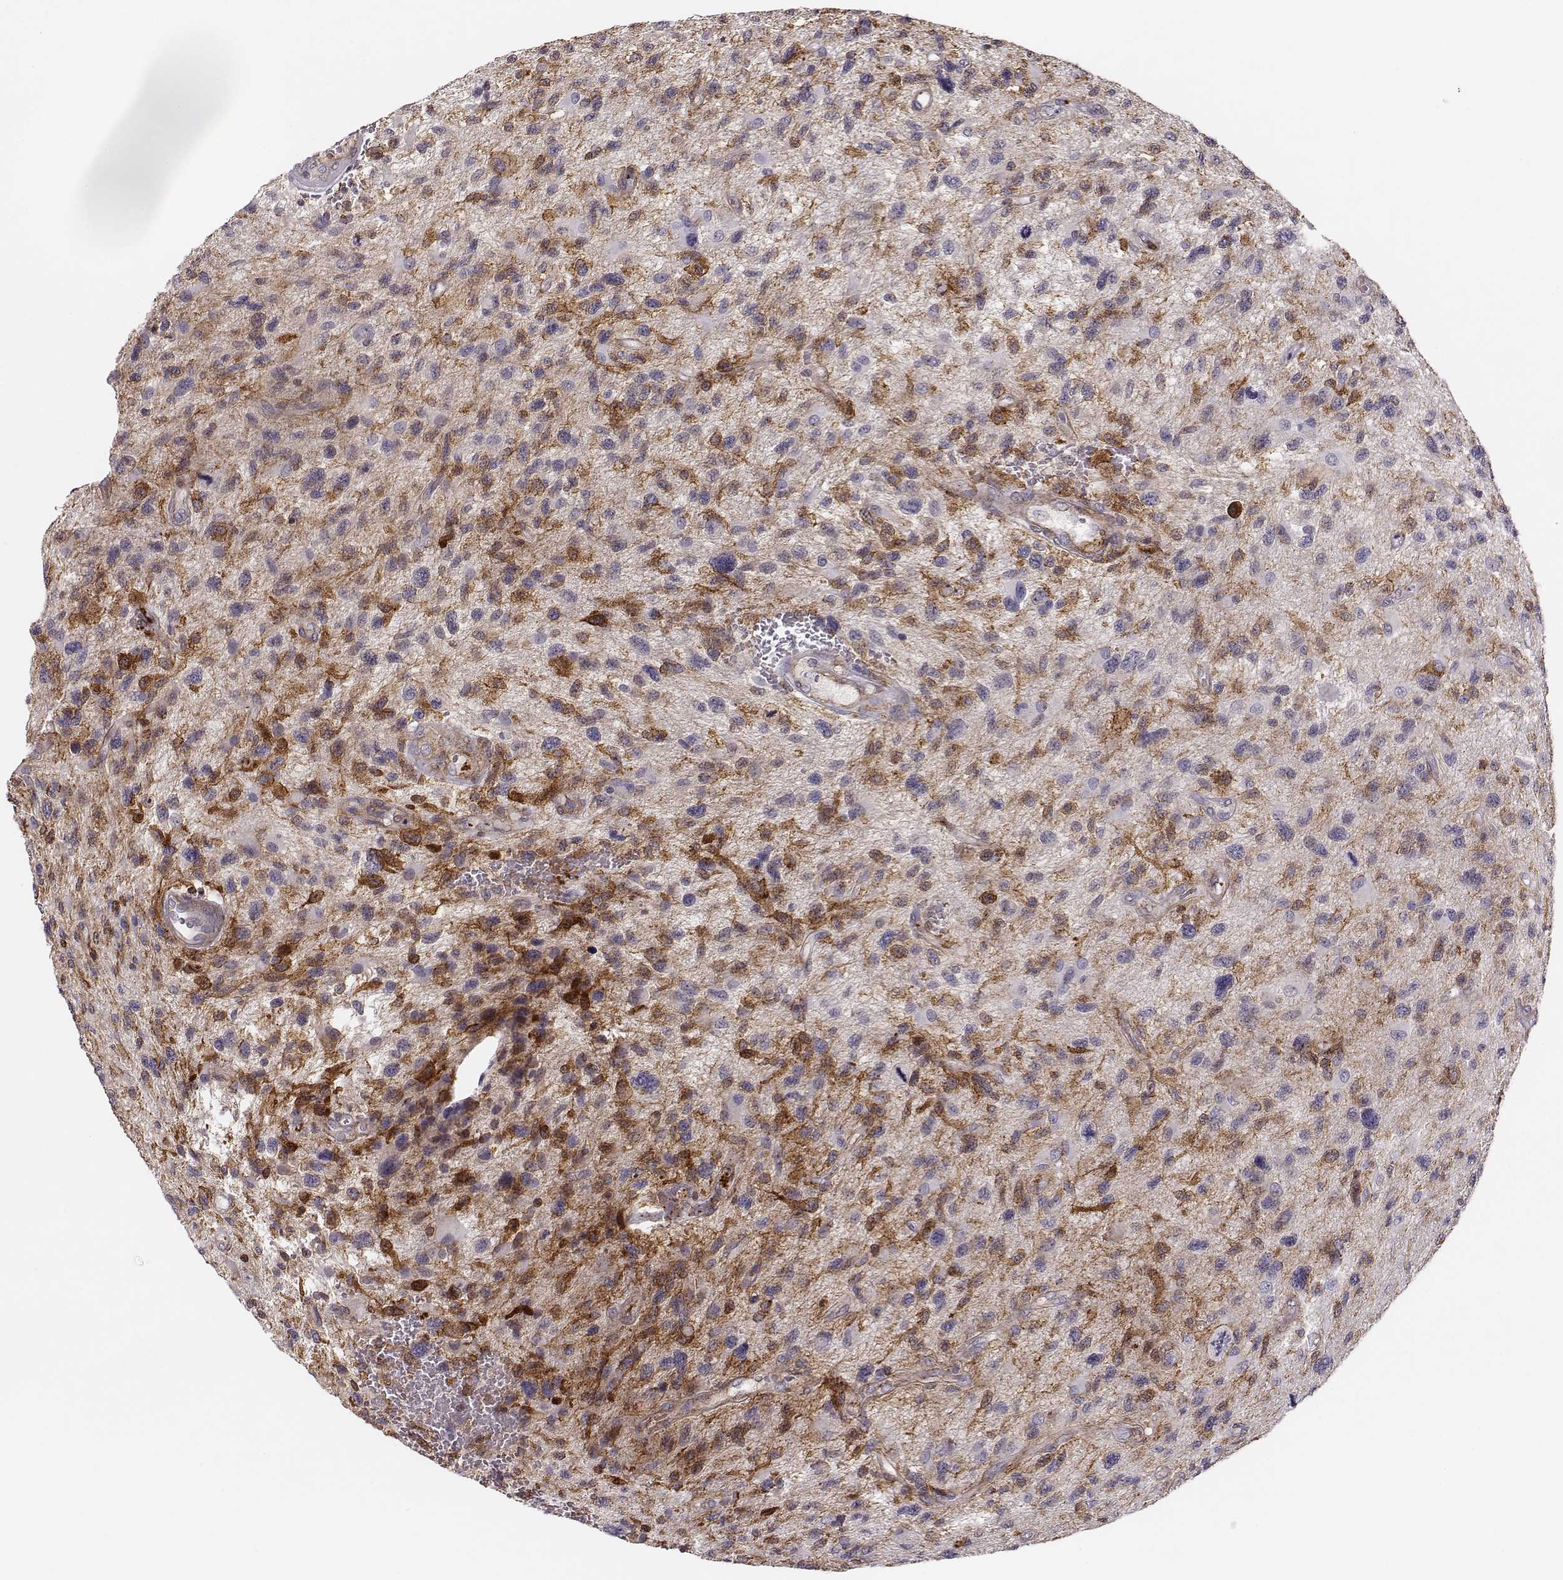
{"staining": {"intensity": "negative", "quantity": "none", "location": "none"}, "tissue": "glioma", "cell_type": "Tumor cells", "image_type": "cancer", "snomed": [{"axis": "morphology", "description": "Glioma, malignant, NOS"}, {"axis": "morphology", "description": "Glioma, malignant, High grade"}, {"axis": "topography", "description": "Brain"}], "caption": "Immunohistochemistry of human glioma exhibits no staining in tumor cells. Brightfield microscopy of IHC stained with DAB (brown) and hematoxylin (blue), captured at high magnification.", "gene": "ZYX", "patient": {"sex": "female", "age": 71}}